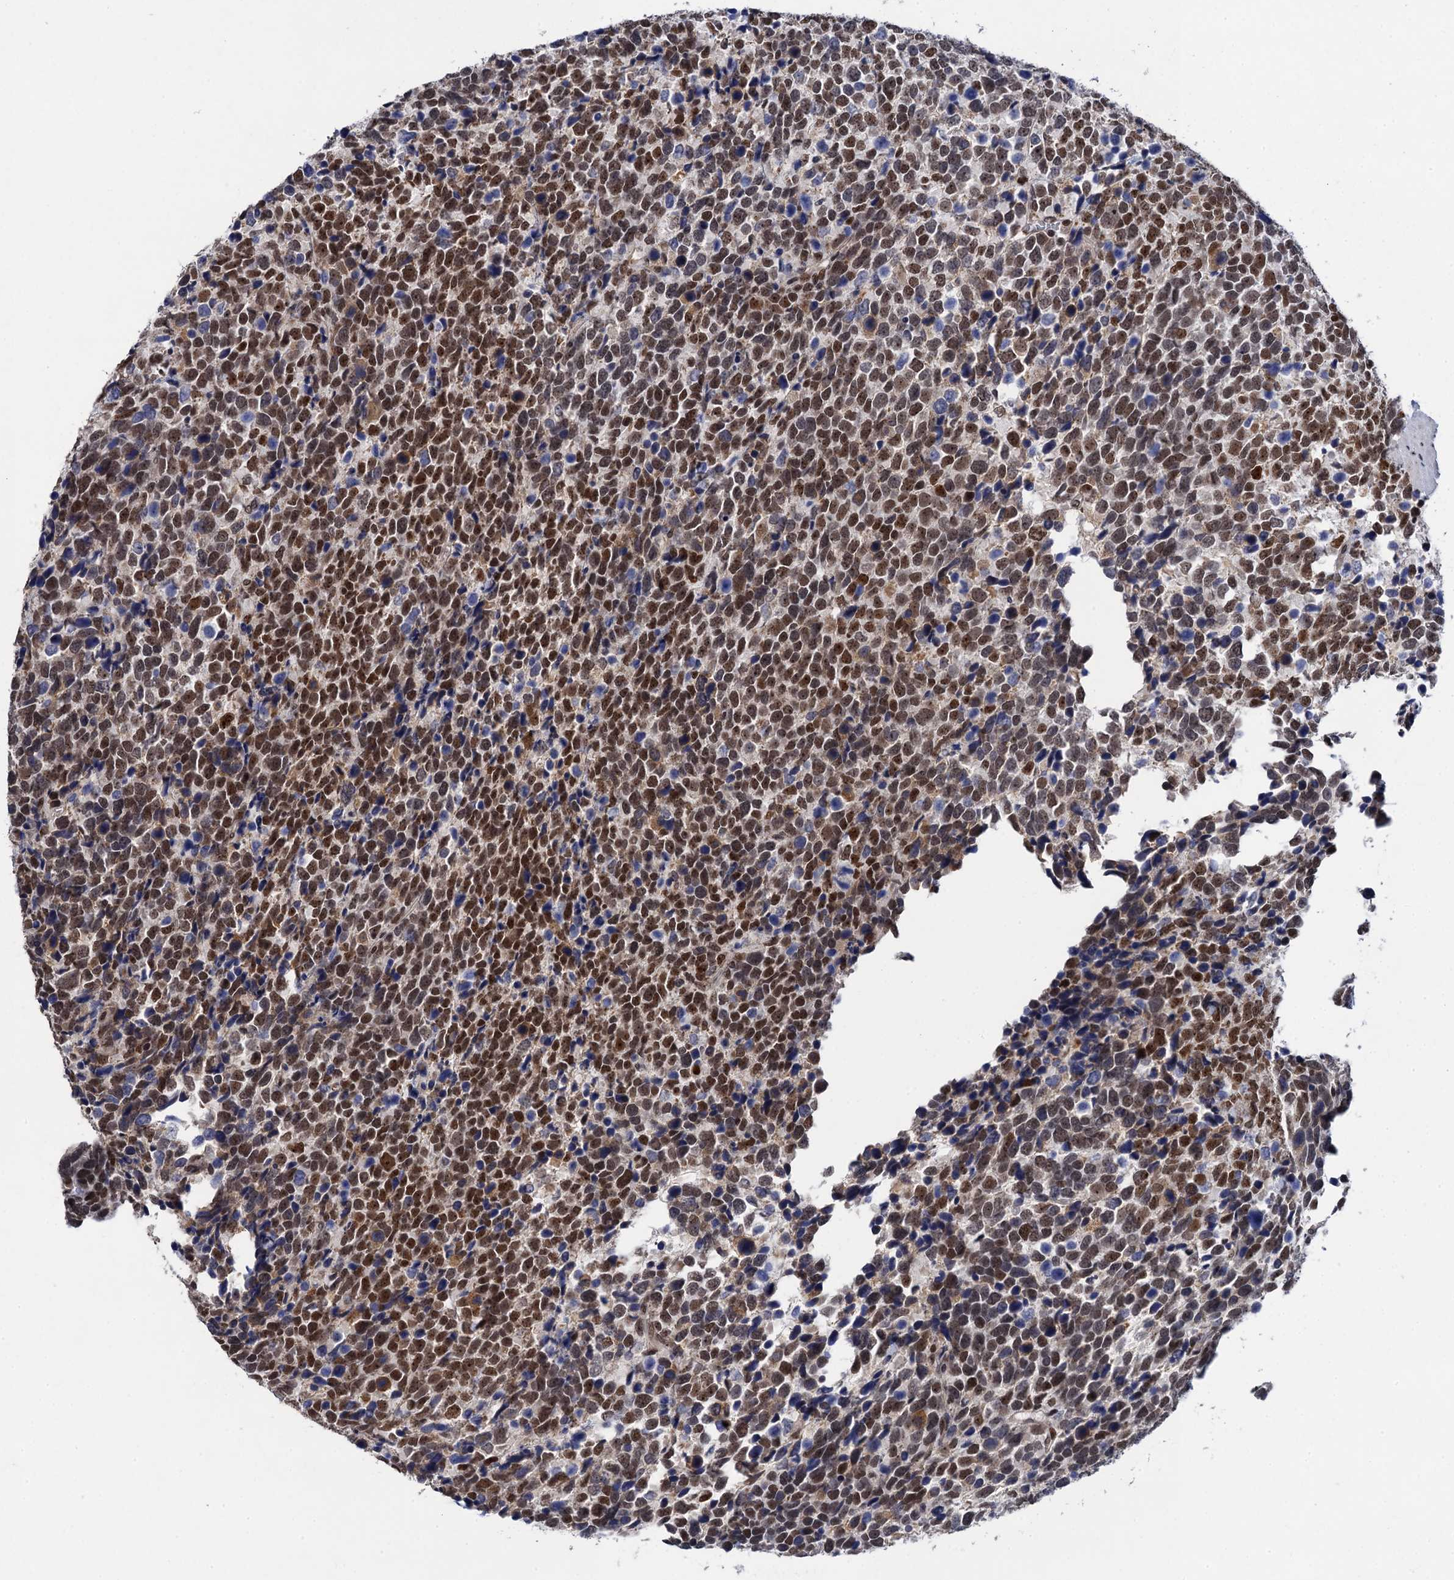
{"staining": {"intensity": "strong", "quantity": ">75%", "location": "nuclear"}, "tissue": "urothelial cancer", "cell_type": "Tumor cells", "image_type": "cancer", "snomed": [{"axis": "morphology", "description": "Urothelial carcinoma, High grade"}, {"axis": "topography", "description": "Urinary bladder"}], "caption": "DAB (3,3'-diaminobenzidine) immunohistochemical staining of urothelial carcinoma (high-grade) shows strong nuclear protein staining in approximately >75% of tumor cells.", "gene": "ZAR1L", "patient": {"sex": "female", "age": 82}}